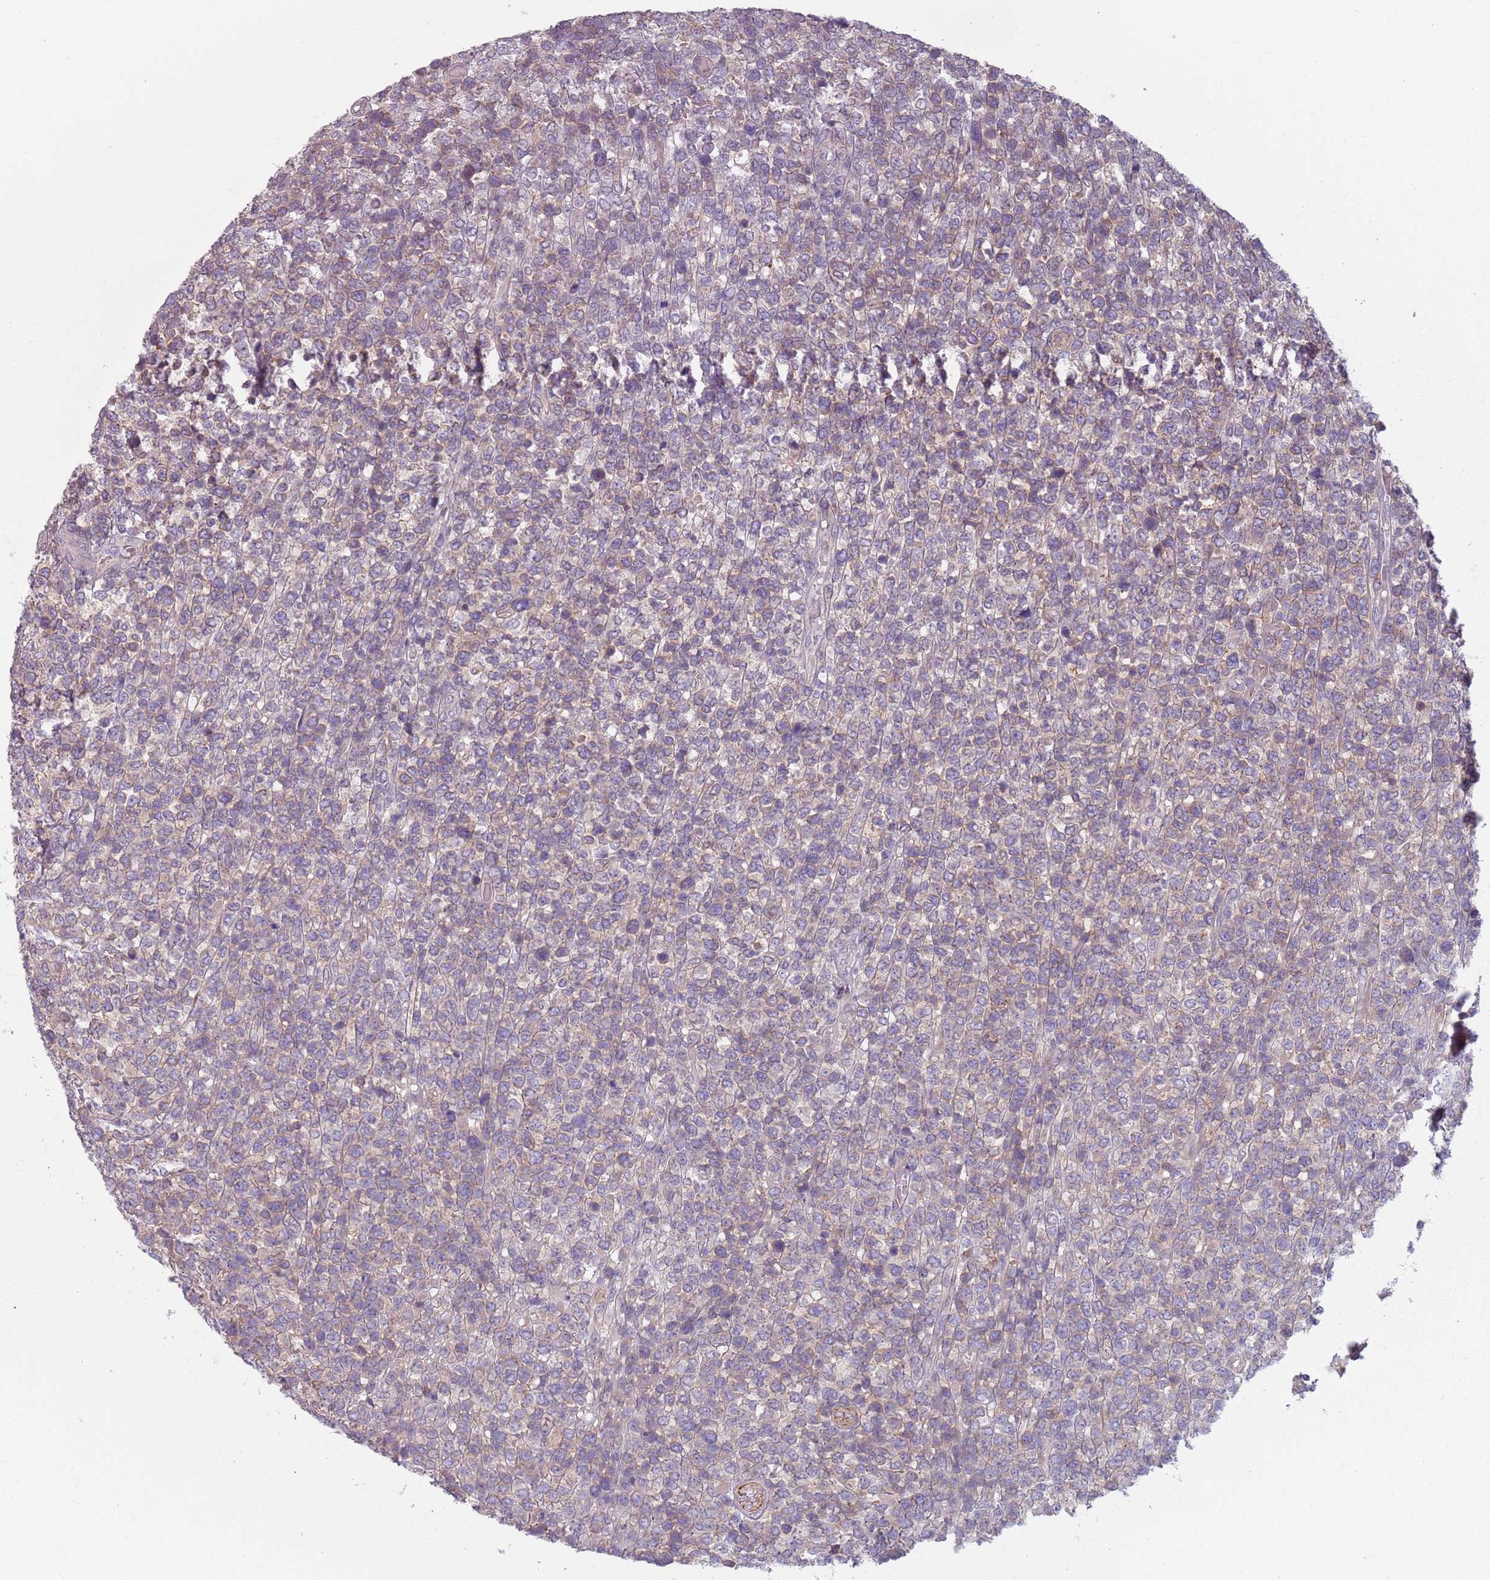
{"staining": {"intensity": "weak", "quantity": "<25%", "location": "cytoplasmic/membranous"}, "tissue": "lymphoma", "cell_type": "Tumor cells", "image_type": "cancer", "snomed": [{"axis": "morphology", "description": "Malignant lymphoma, non-Hodgkin's type, High grade"}, {"axis": "topography", "description": "Soft tissue"}], "caption": "Lymphoma stained for a protein using IHC displays no staining tumor cells.", "gene": "TLCD2", "patient": {"sex": "female", "age": 56}}